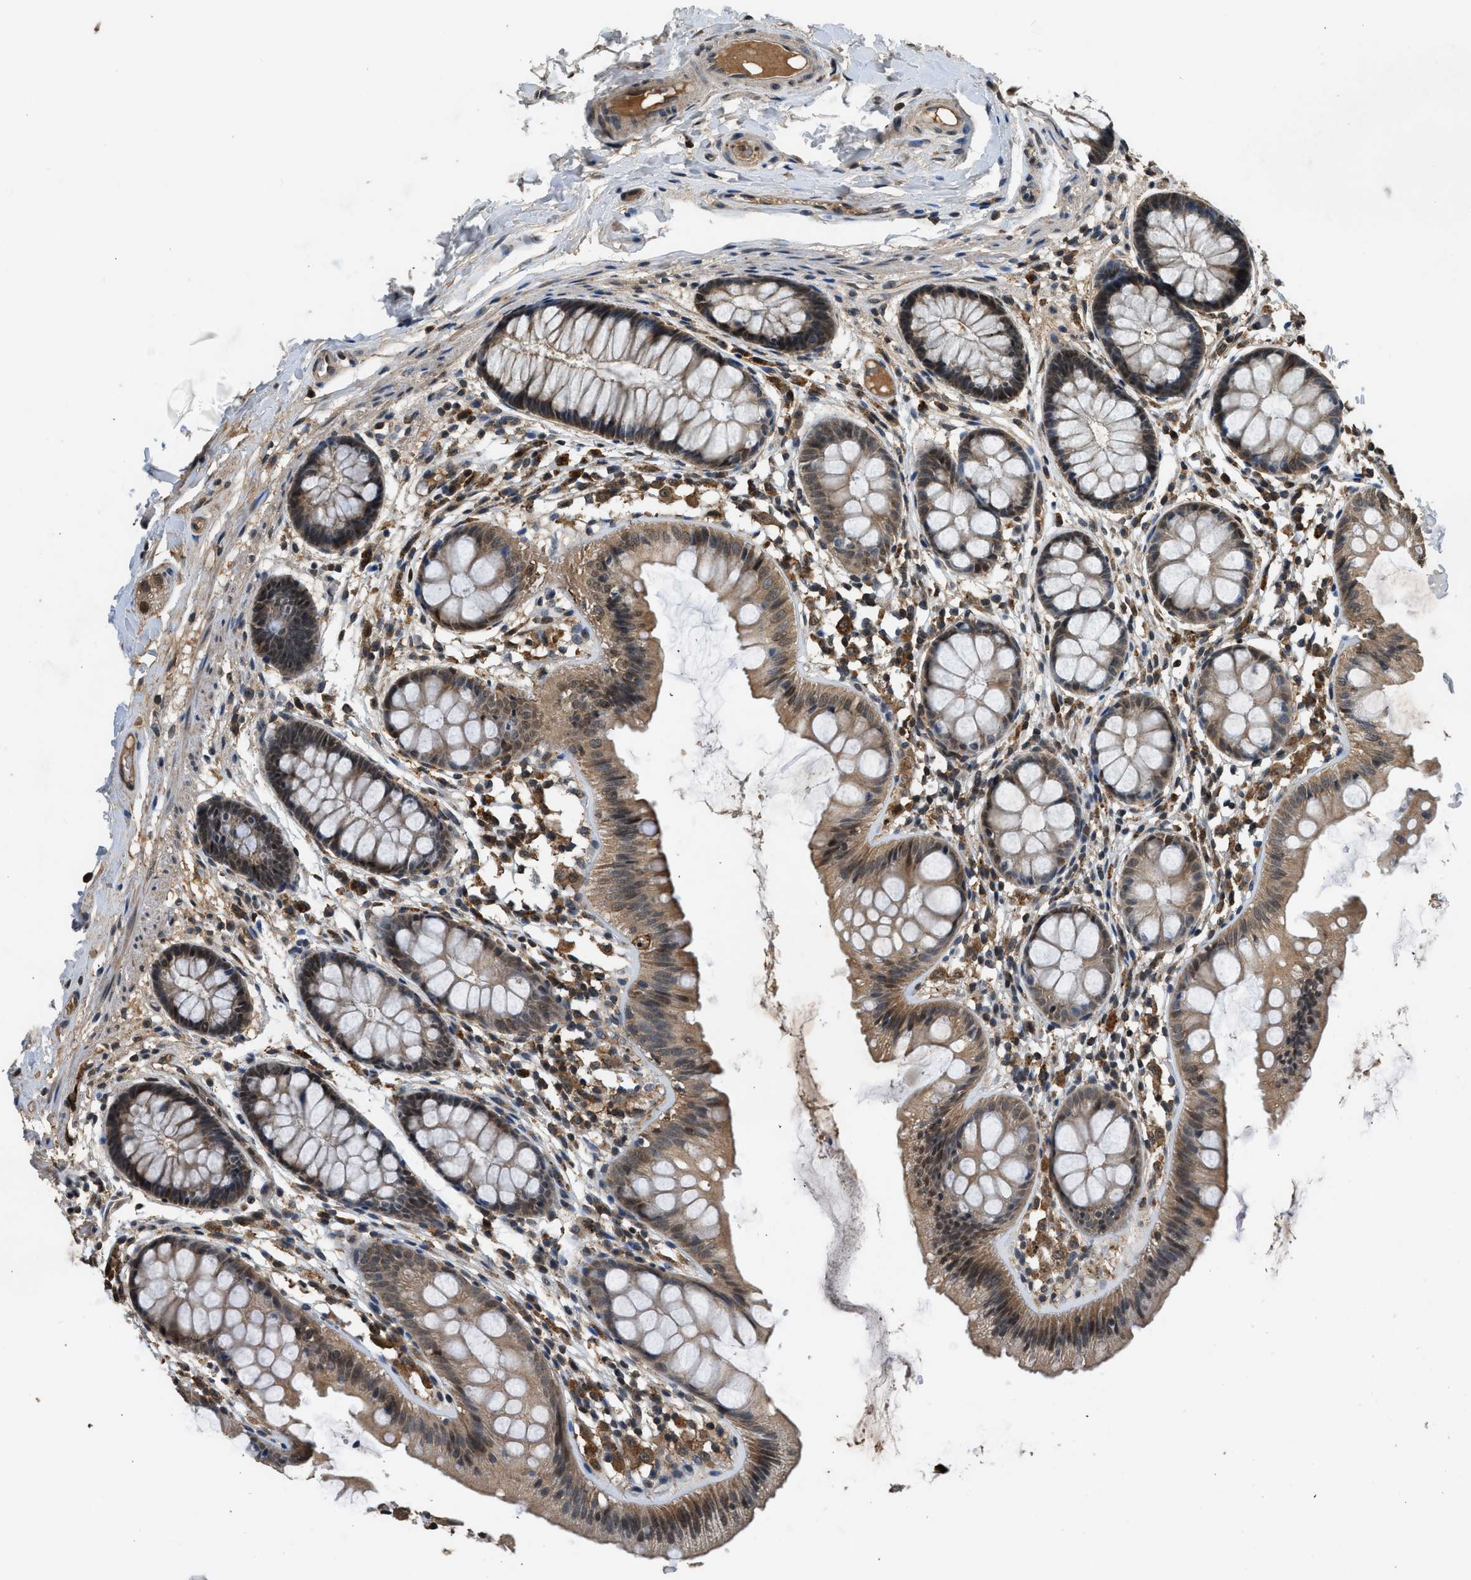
{"staining": {"intensity": "weak", "quantity": ">75%", "location": "cytoplasmic/membranous,nuclear"}, "tissue": "colon", "cell_type": "Endothelial cells", "image_type": "normal", "snomed": [{"axis": "morphology", "description": "Normal tissue, NOS"}, {"axis": "topography", "description": "Colon"}], "caption": "Colon stained with immunohistochemistry exhibits weak cytoplasmic/membranous,nuclear expression in about >75% of endothelial cells.", "gene": "SLC15A4", "patient": {"sex": "female", "age": 56}}